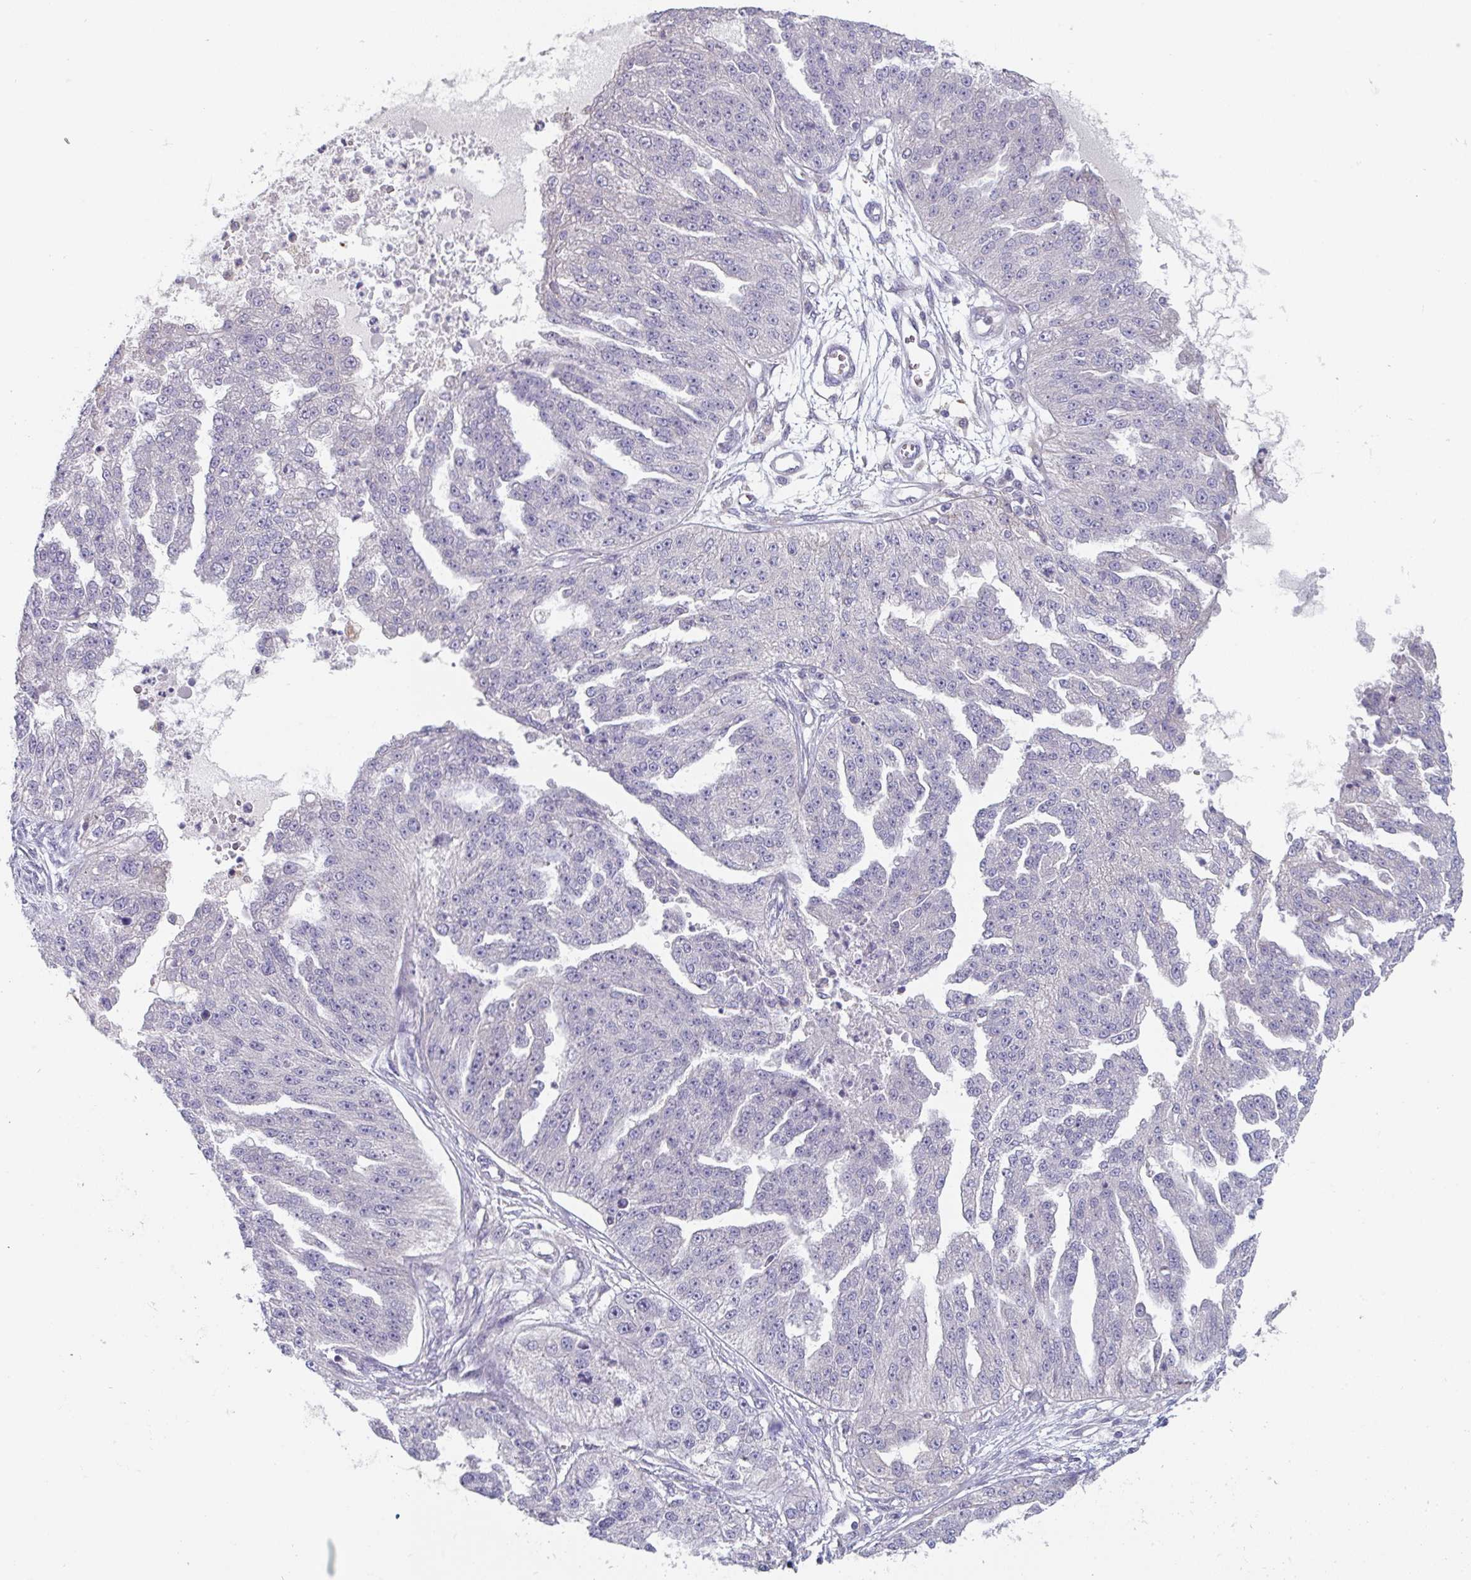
{"staining": {"intensity": "negative", "quantity": "none", "location": "none"}, "tissue": "ovarian cancer", "cell_type": "Tumor cells", "image_type": "cancer", "snomed": [{"axis": "morphology", "description": "Cystadenocarcinoma, serous, NOS"}, {"axis": "topography", "description": "Ovary"}], "caption": "A micrograph of human ovarian cancer (serous cystadenocarcinoma) is negative for staining in tumor cells.", "gene": "PTPRD", "patient": {"sex": "female", "age": 58}}